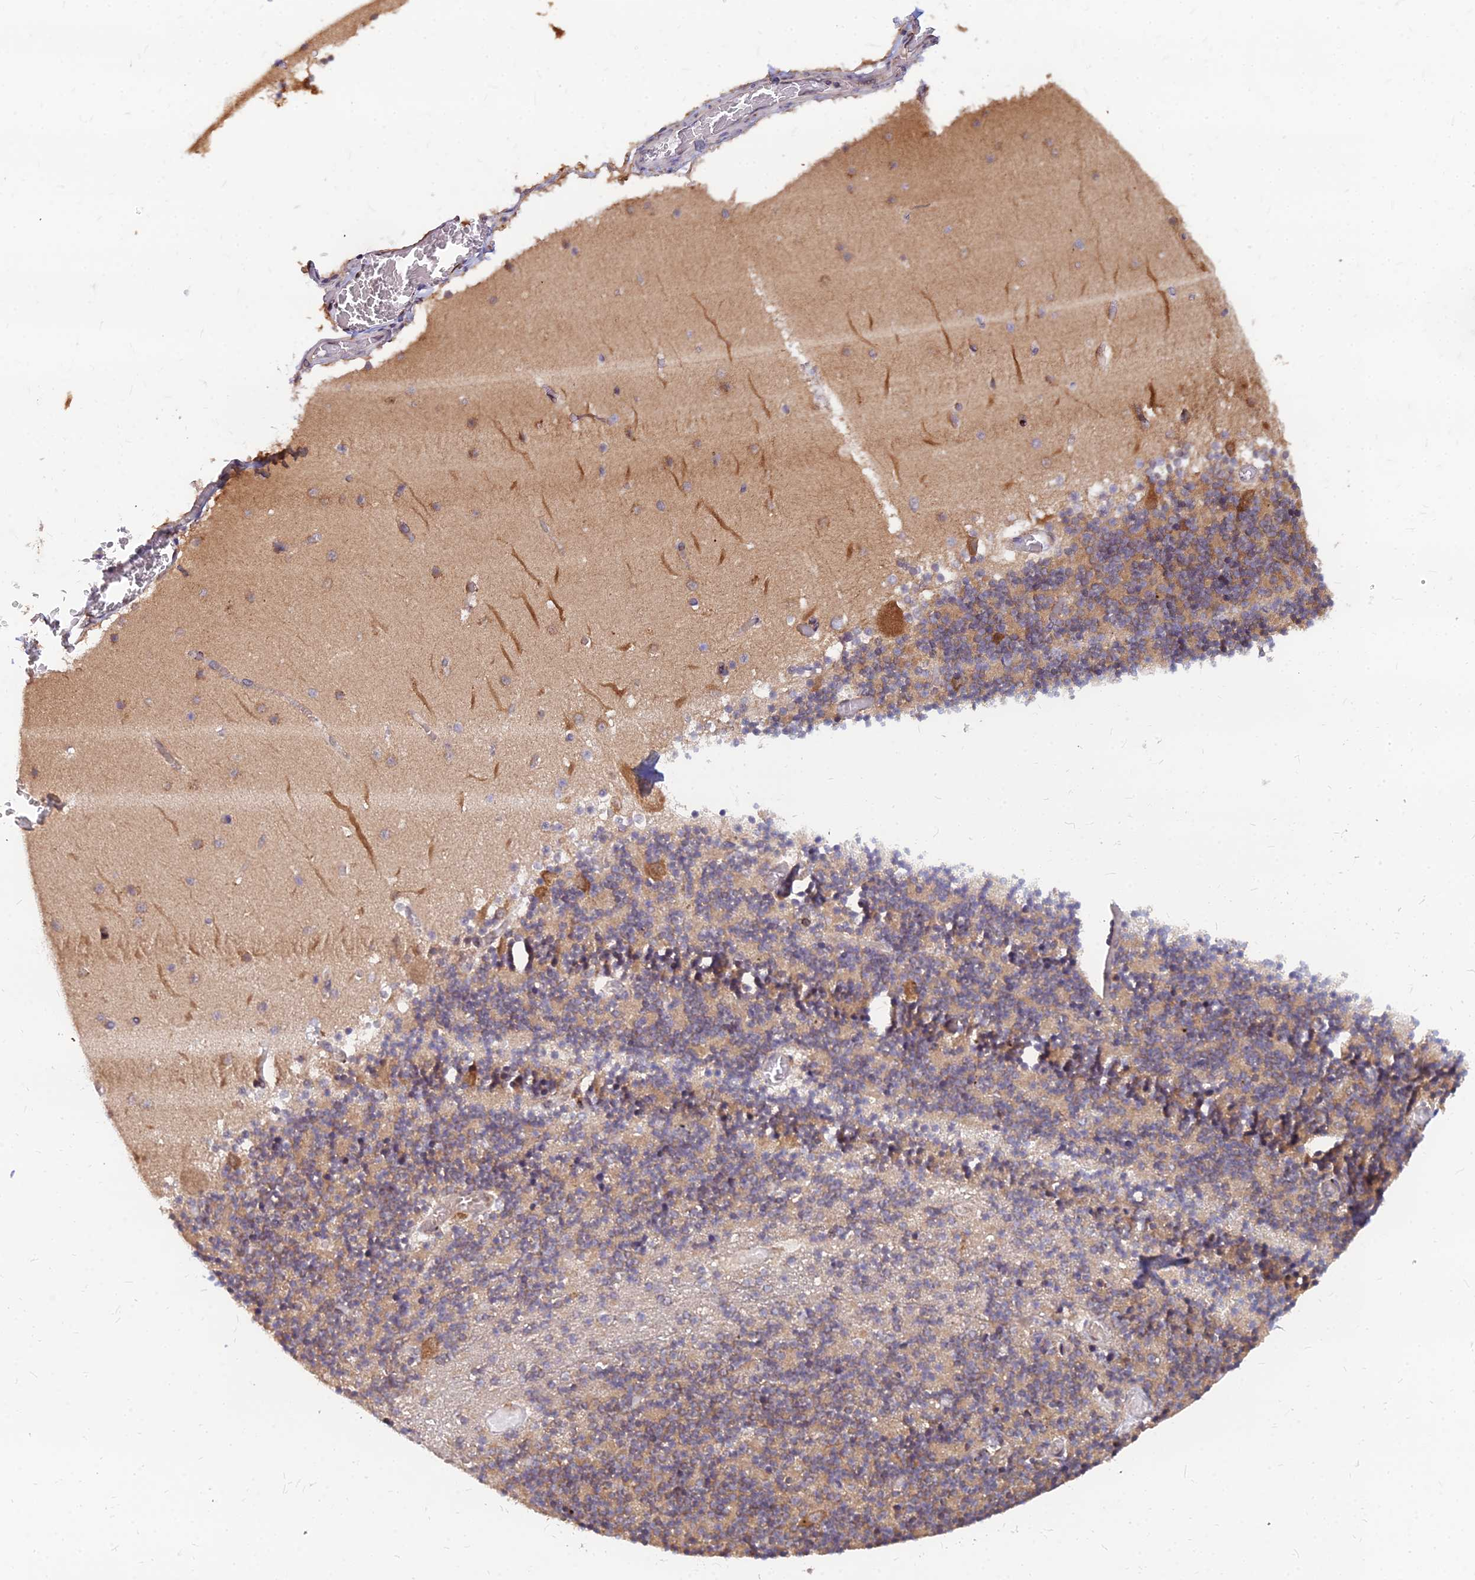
{"staining": {"intensity": "weak", "quantity": "25%-75%", "location": "cytoplasmic/membranous"}, "tissue": "cerebellum", "cell_type": "Cells in granular layer", "image_type": "normal", "snomed": [{"axis": "morphology", "description": "Normal tissue, NOS"}, {"axis": "topography", "description": "Cerebellum"}], "caption": "Cells in granular layer reveal weak cytoplasmic/membranous expression in about 25%-75% of cells in unremarkable cerebellum.", "gene": "CCT6A", "patient": {"sex": "female", "age": 28}}